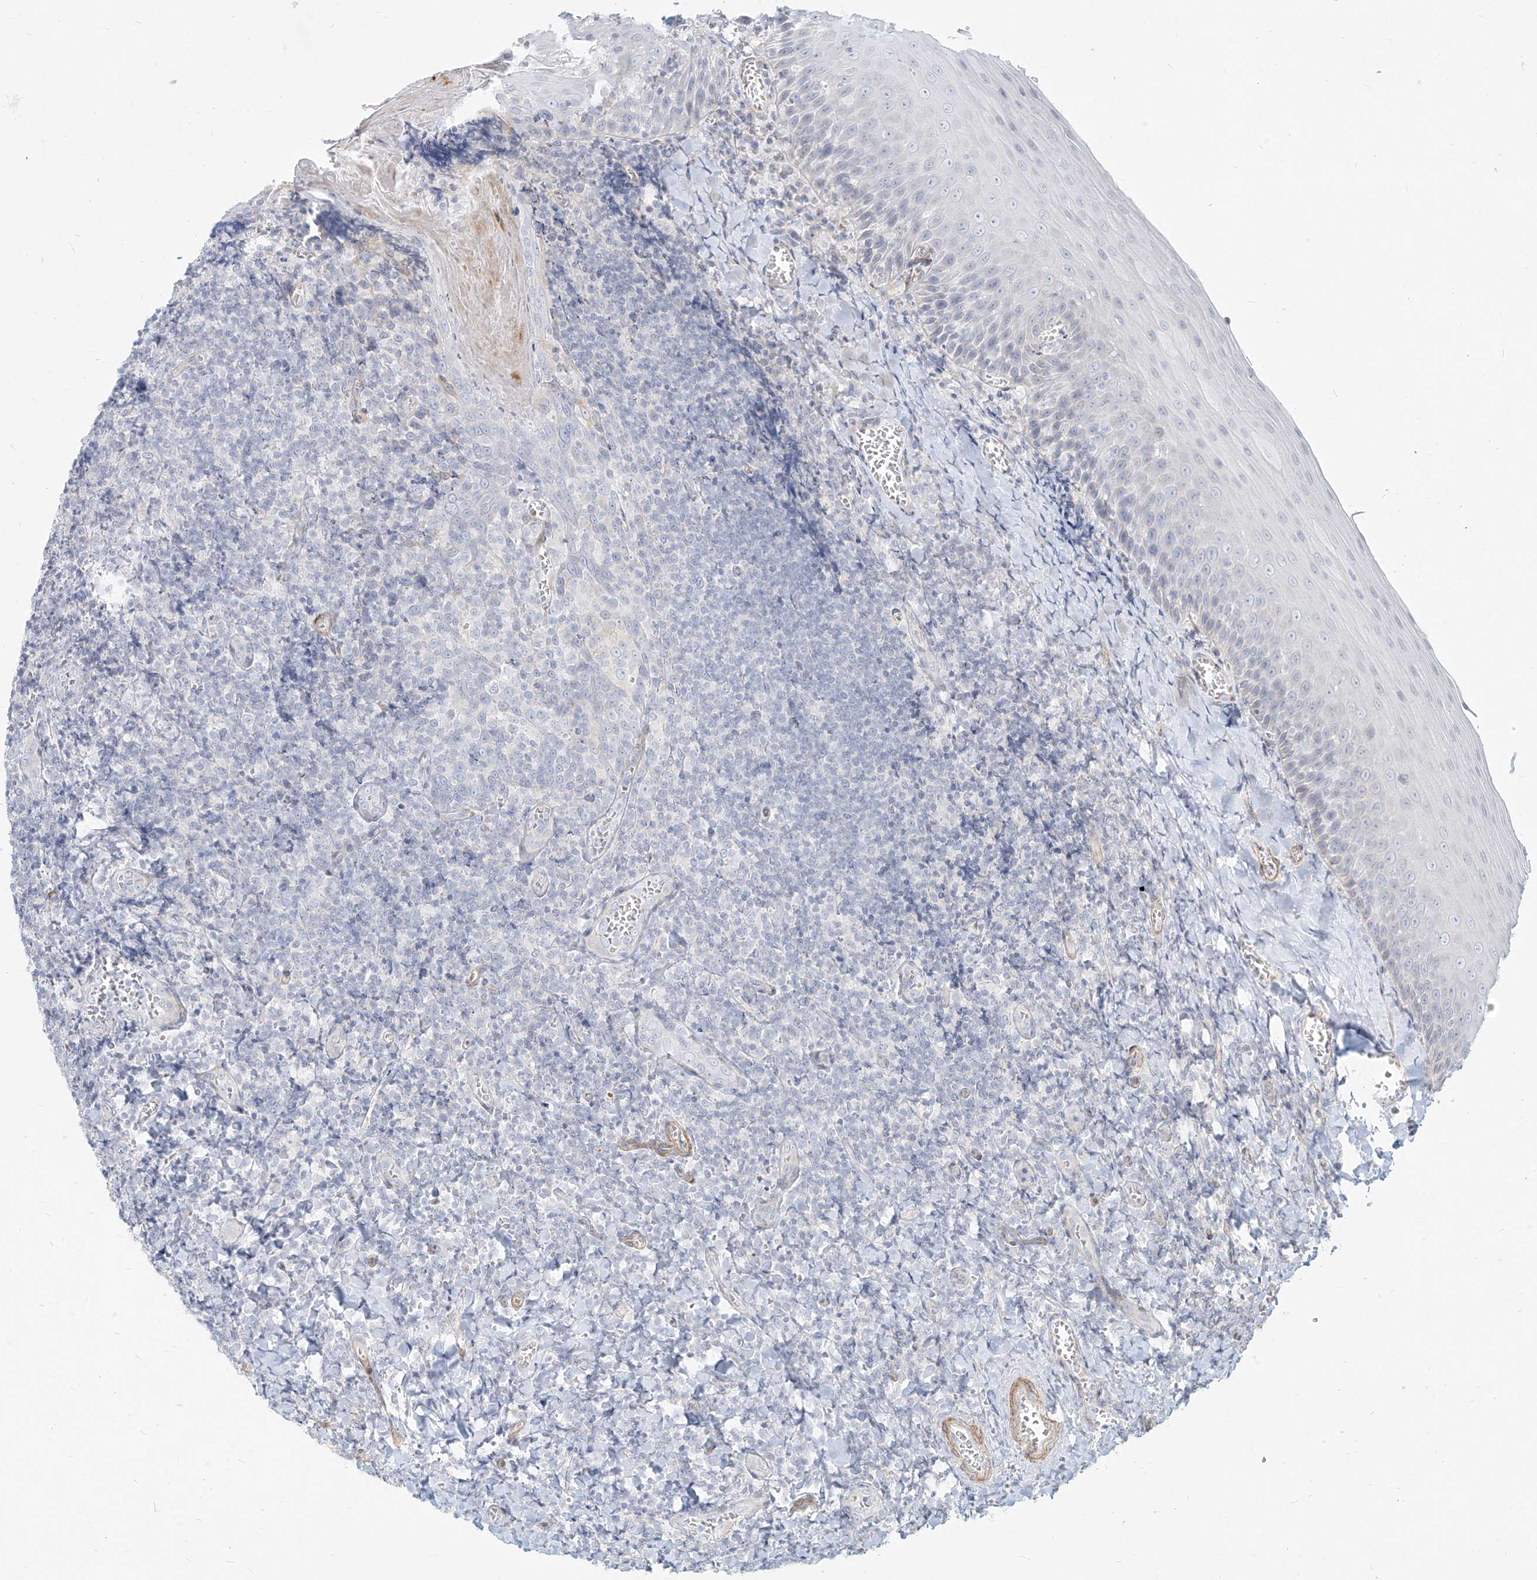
{"staining": {"intensity": "negative", "quantity": "none", "location": "none"}, "tissue": "tonsil", "cell_type": "Germinal center cells", "image_type": "normal", "snomed": [{"axis": "morphology", "description": "Normal tissue, NOS"}, {"axis": "topography", "description": "Tonsil"}], "caption": "This histopathology image is of unremarkable tonsil stained with IHC to label a protein in brown with the nuclei are counter-stained blue. There is no staining in germinal center cells.", "gene": "ITPKB", "patient": {"sex": "male", "age": 27}}